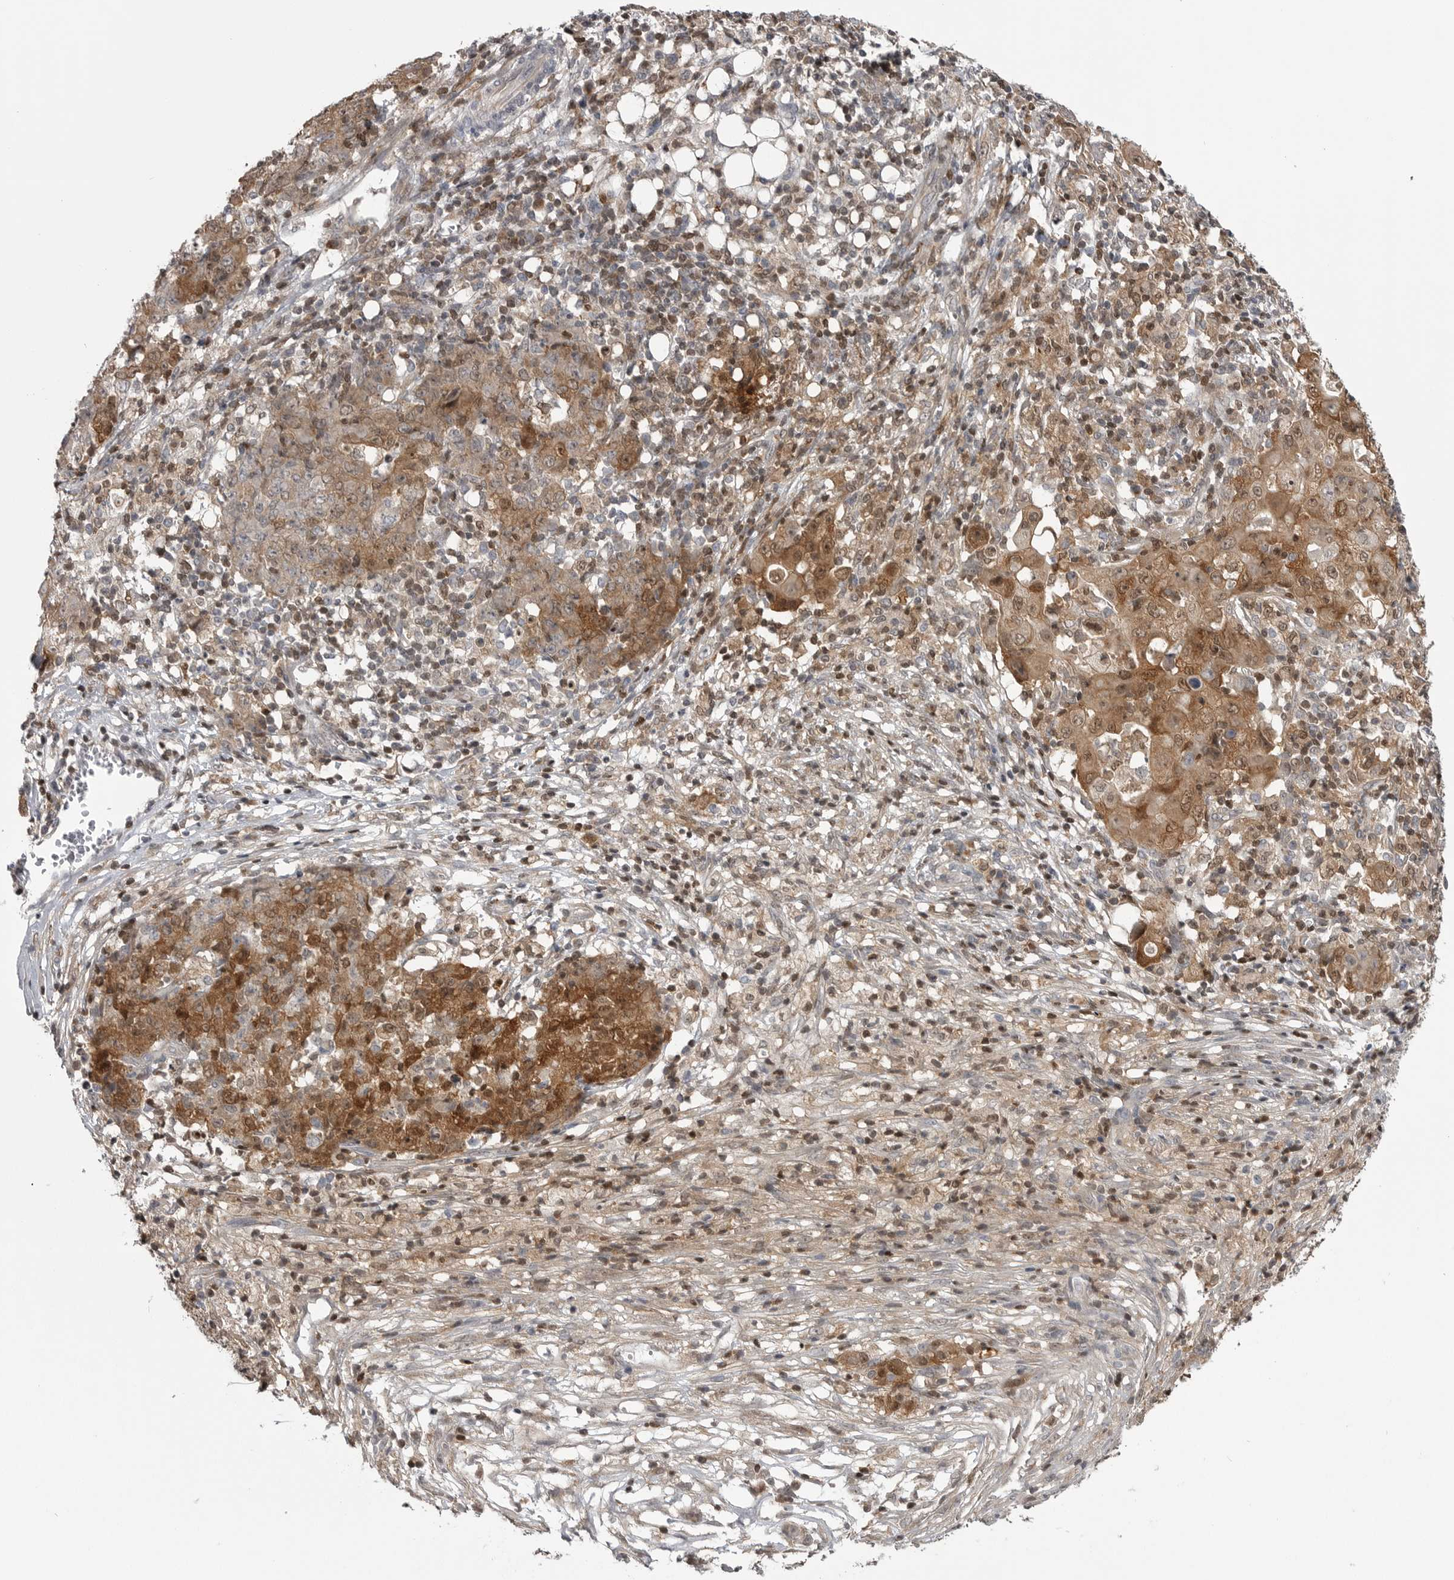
{"staining": {"intensity": "moderate", "quantity": ">75%", "location": "cytoplasmic/membranous,nuclear"}, "tissue": "ovarian cancer", "cell_type": "Tumor cells", "image_type": "cancer", "snomed": [{"axis": "morphology", "description": "Carcinoma, endometroid"}, {"axis": "topography", "description": "Ovary"}], "caption": "Immunohistochemical staining of human ovarian endometroid carcinoma reveals medium levels of moderate cytoplasmic/membranous and nuclear positivity in about >75% of tumor cells.", "gene": "MAPK13", "patient": {"sex": "female", "age": 42}}